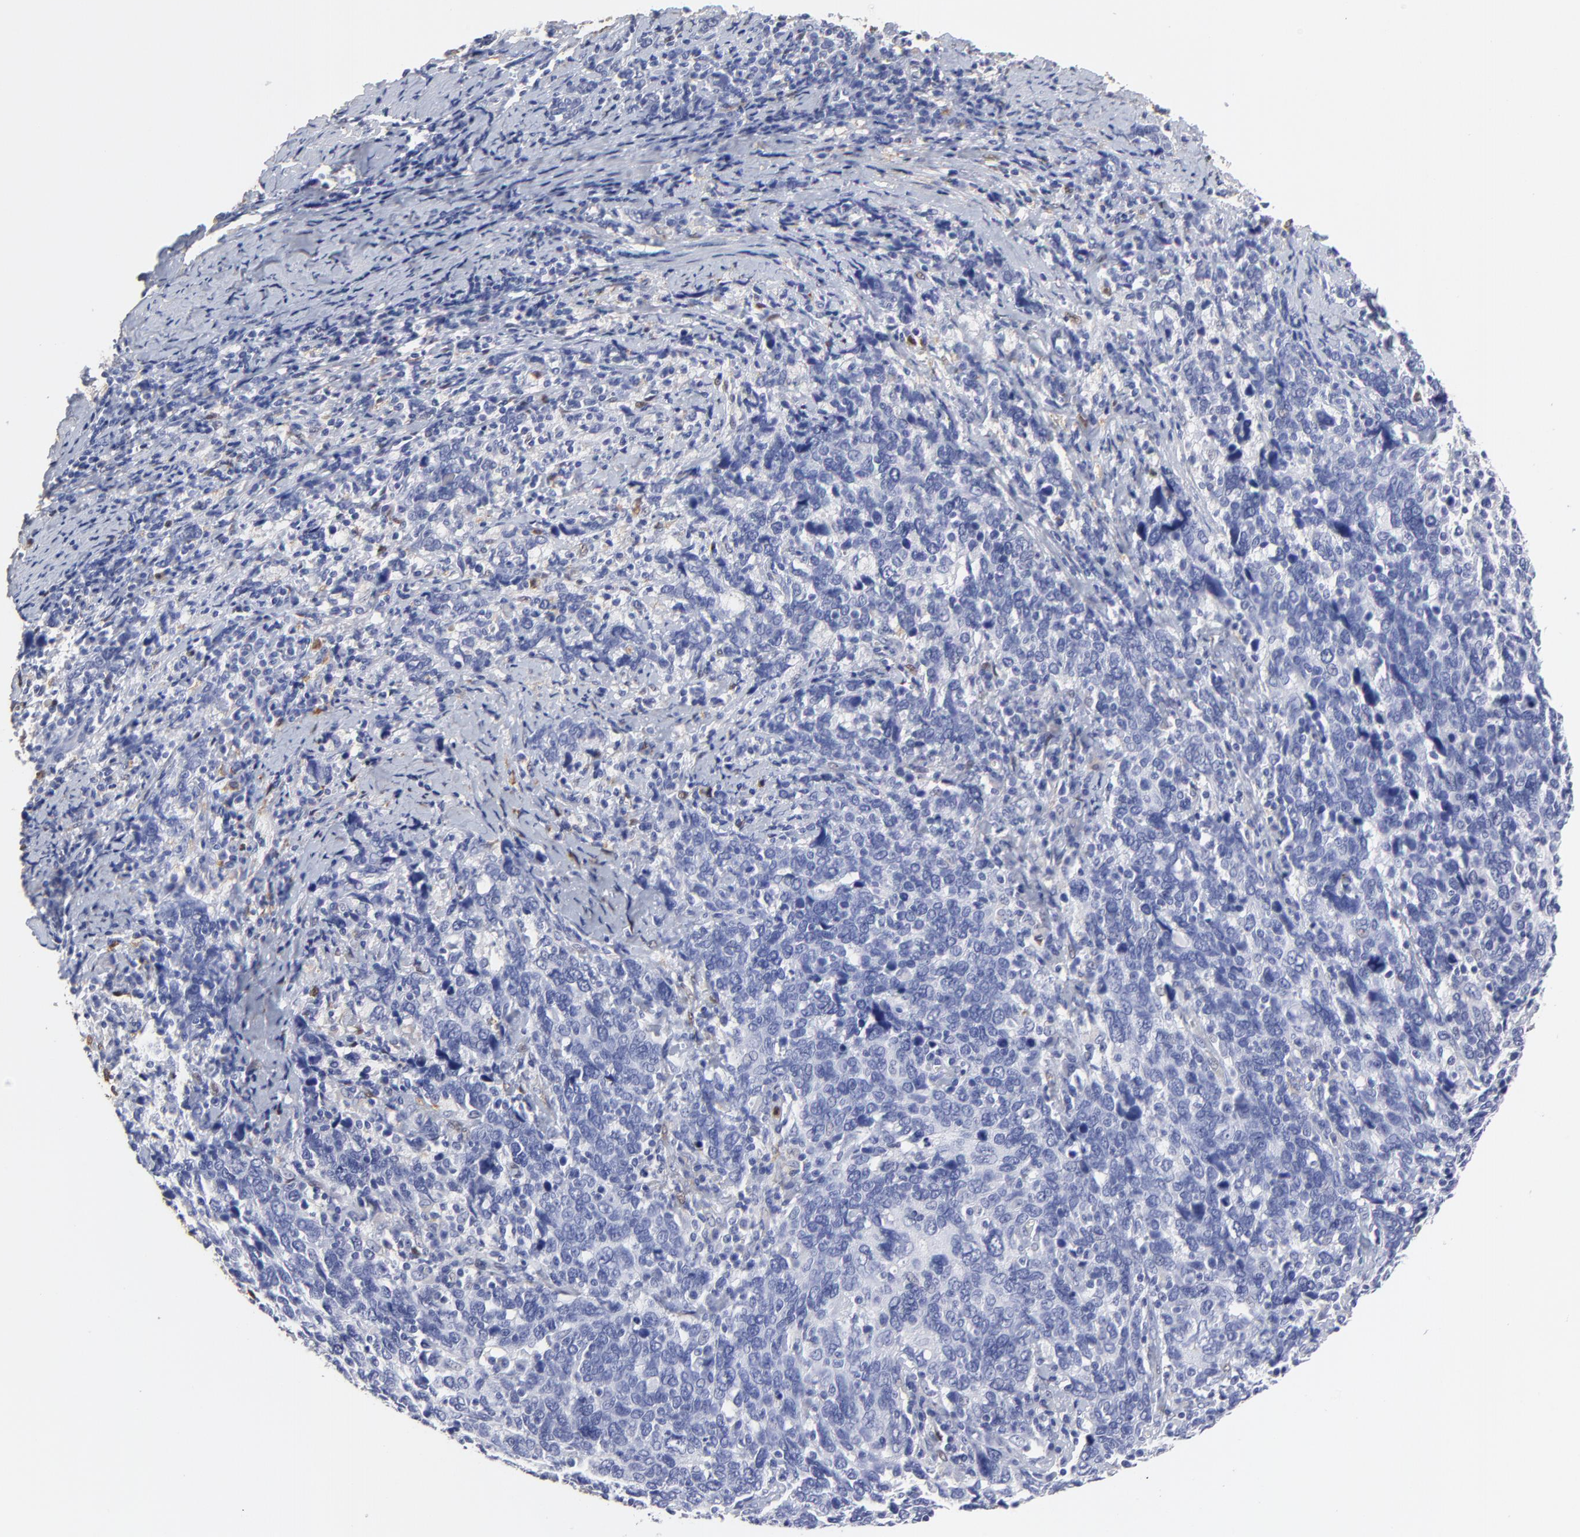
{"staining": {"intensity": "negative", "quantity": "none", "location": "none"}, "tissue": "cervical cancer", "cell_type": "Tumor cells", "image_type": "cancer", "snomed": [{"axis": "morphology", "description": "Squamous cell carcinoma, NOS"}, {"axis": "topography", "description": "Cervix"}], "caption": "Immunohistochemistry (IHC) of cervical cancer displays no positivity in tumor cells. Brightfield microscopy of immunohistochemistry stained with DAB (3,3'-diaminobenzidine) (brown) and hematoxylin (blue), captured at high magnification.", "gene": "SMARCA1", "patient": {"sex": "female", "age": 41}}